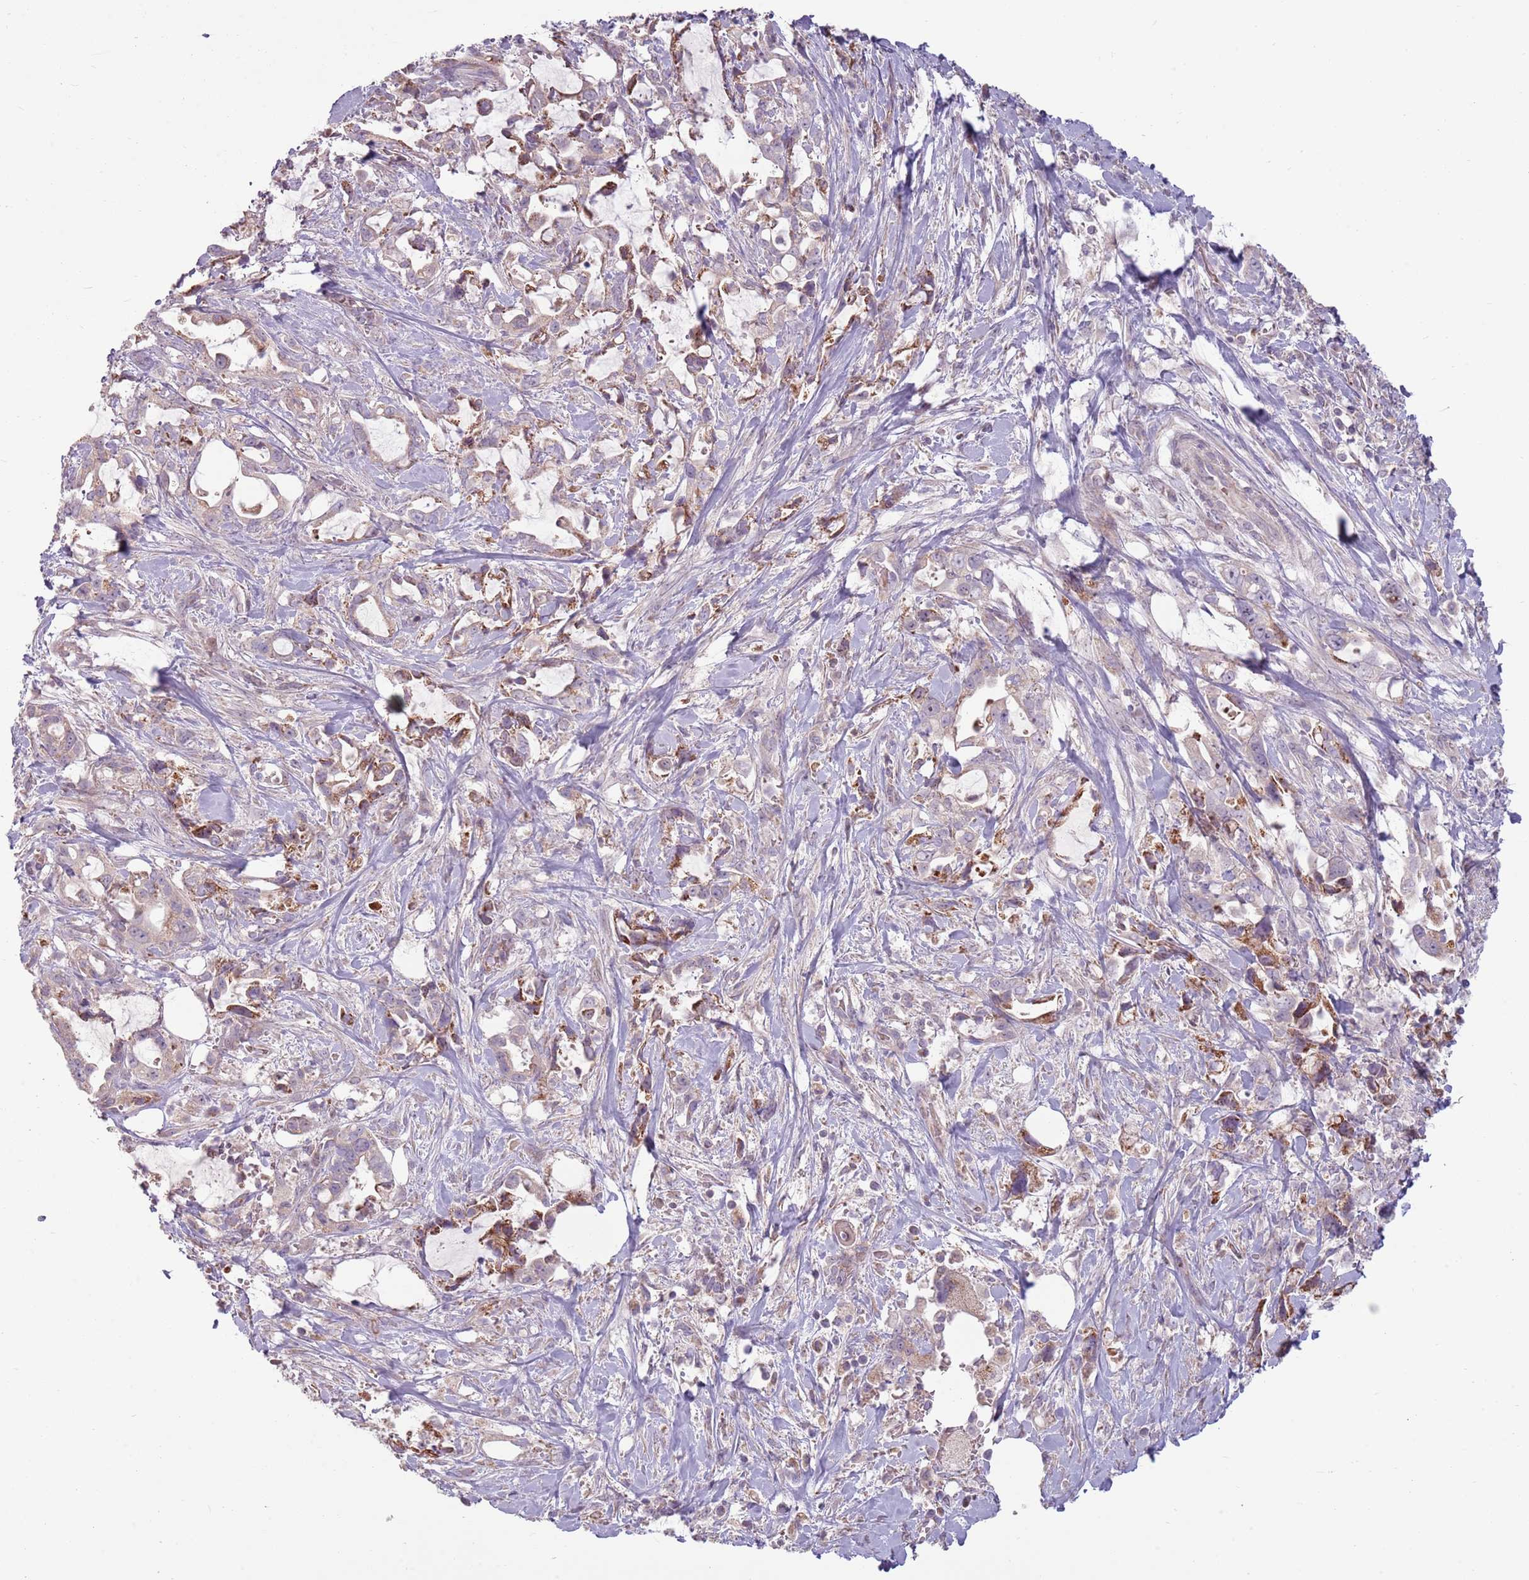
{"staining": {"intensity": "weak", "quantity": "<25%", "location": "cytoplasmic/membranous"}, "tissue": "pancreatic cancer", "cell_type": "Tumor cells", "image_type": "cancer", "snomed": [{"axis": "morphology", "description": "Adenocarcinoma, NOS"}, {"axis": "topography", "description": "Pancreas"}], "caption": "The image exhibits no staining of tumor cells in adenocarcinoma (pancreatic).", "gene": "ZNF530", "patient": {"sex": "female", "age": 61}}